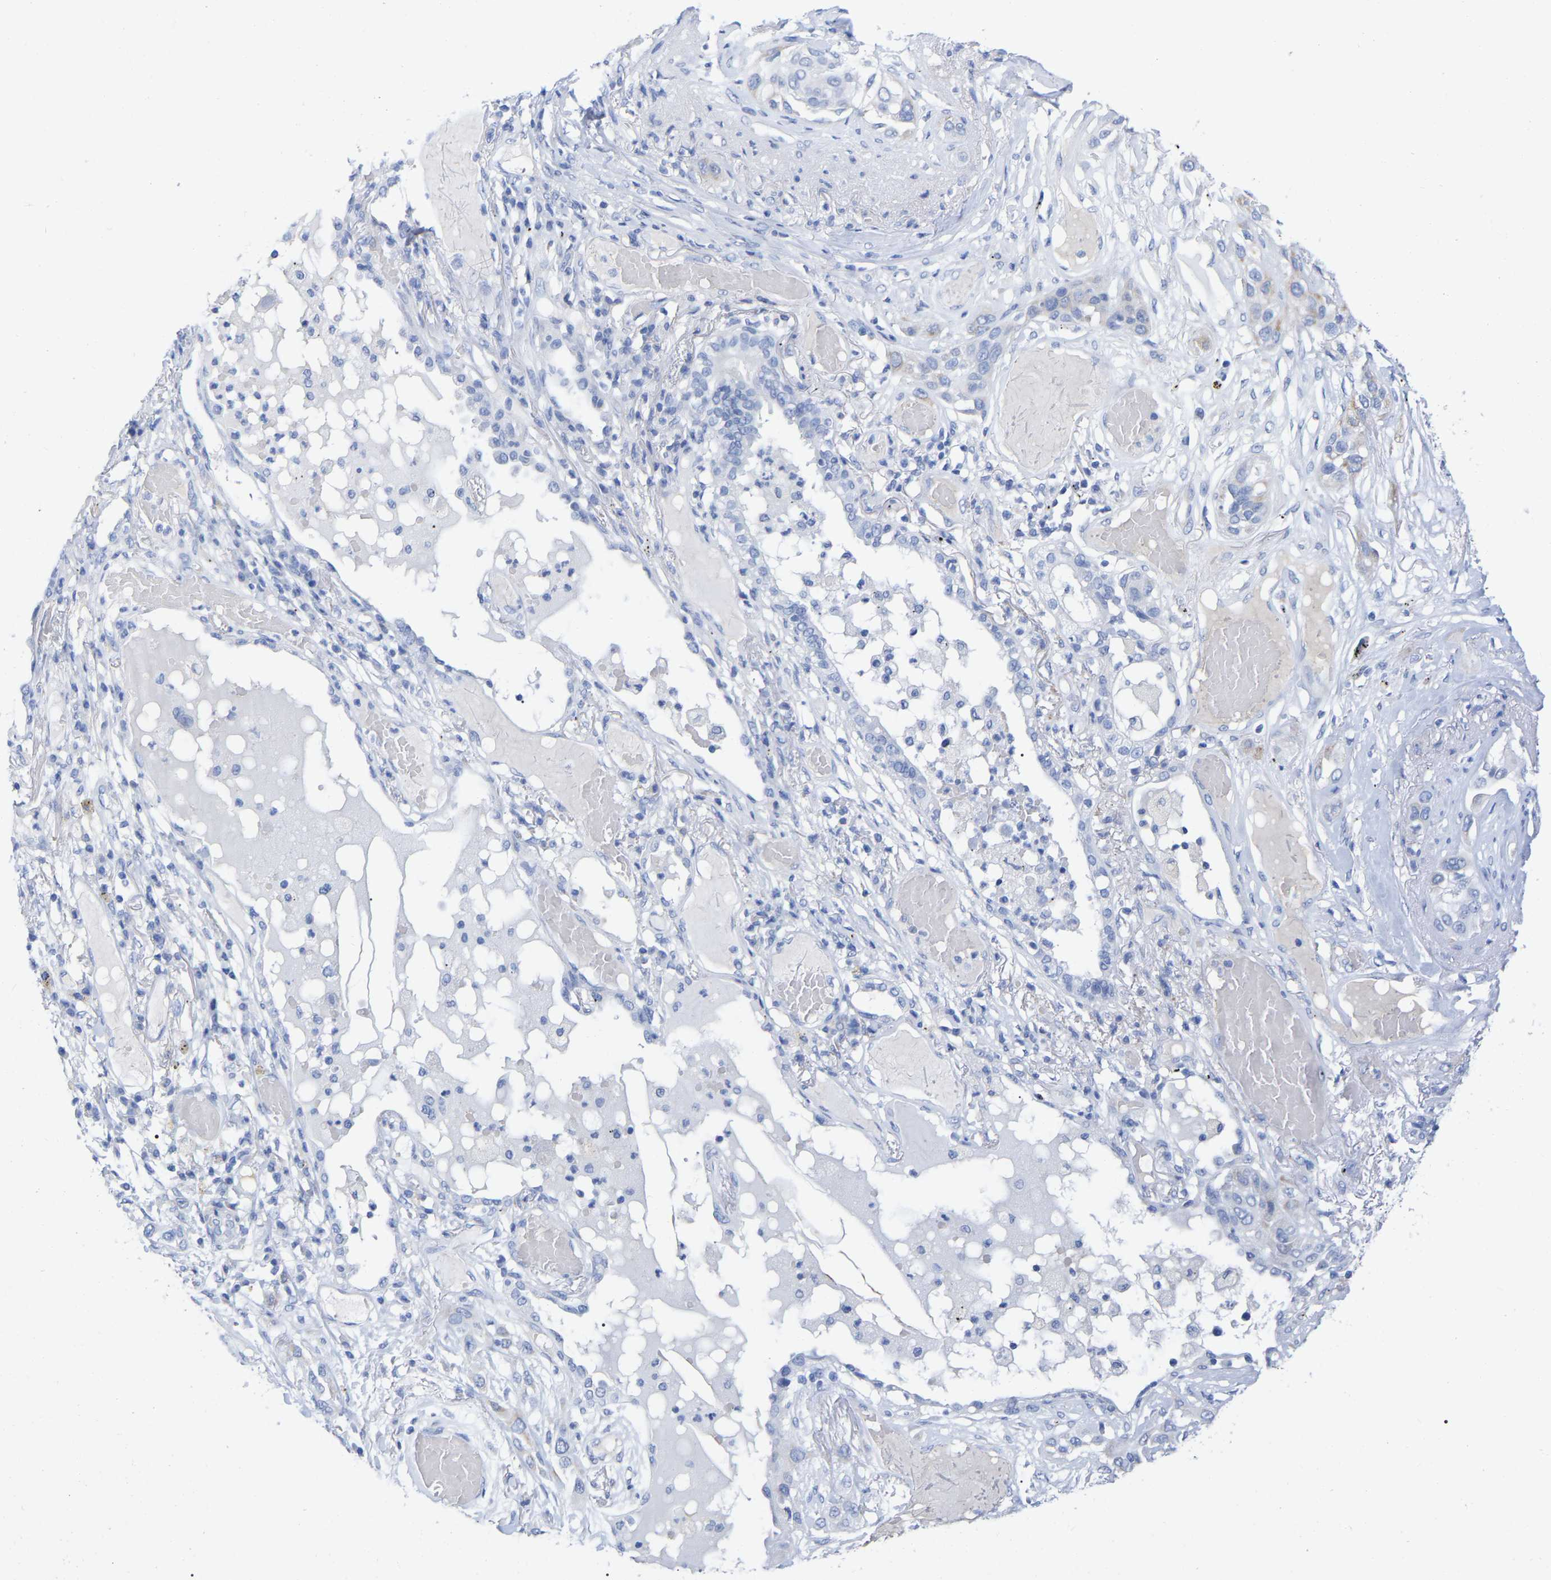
{"staining": {"intensity": "negative", "quantity": "none", "location": "none"}, "tissue": "lung cancer", "cell_type": "Tumor cells", "image_type": "cancer", "snomed": [{"axis": "morphology", "description": "Squamous cell carcinoma, NOS"}, {"axis": "topography", "description": "Lung"}], "caption": "High magnification brightfield microscopy of lung cancer (squamous cell carcinoma) stained with DAB (3,3'-diaminobenzidine) (brown) and counterstained with hematoxylin (blue): tumor cells show no significant positivity.", "gene": "HAPLN1", "patient": {"sex": "male", "age": 71}}